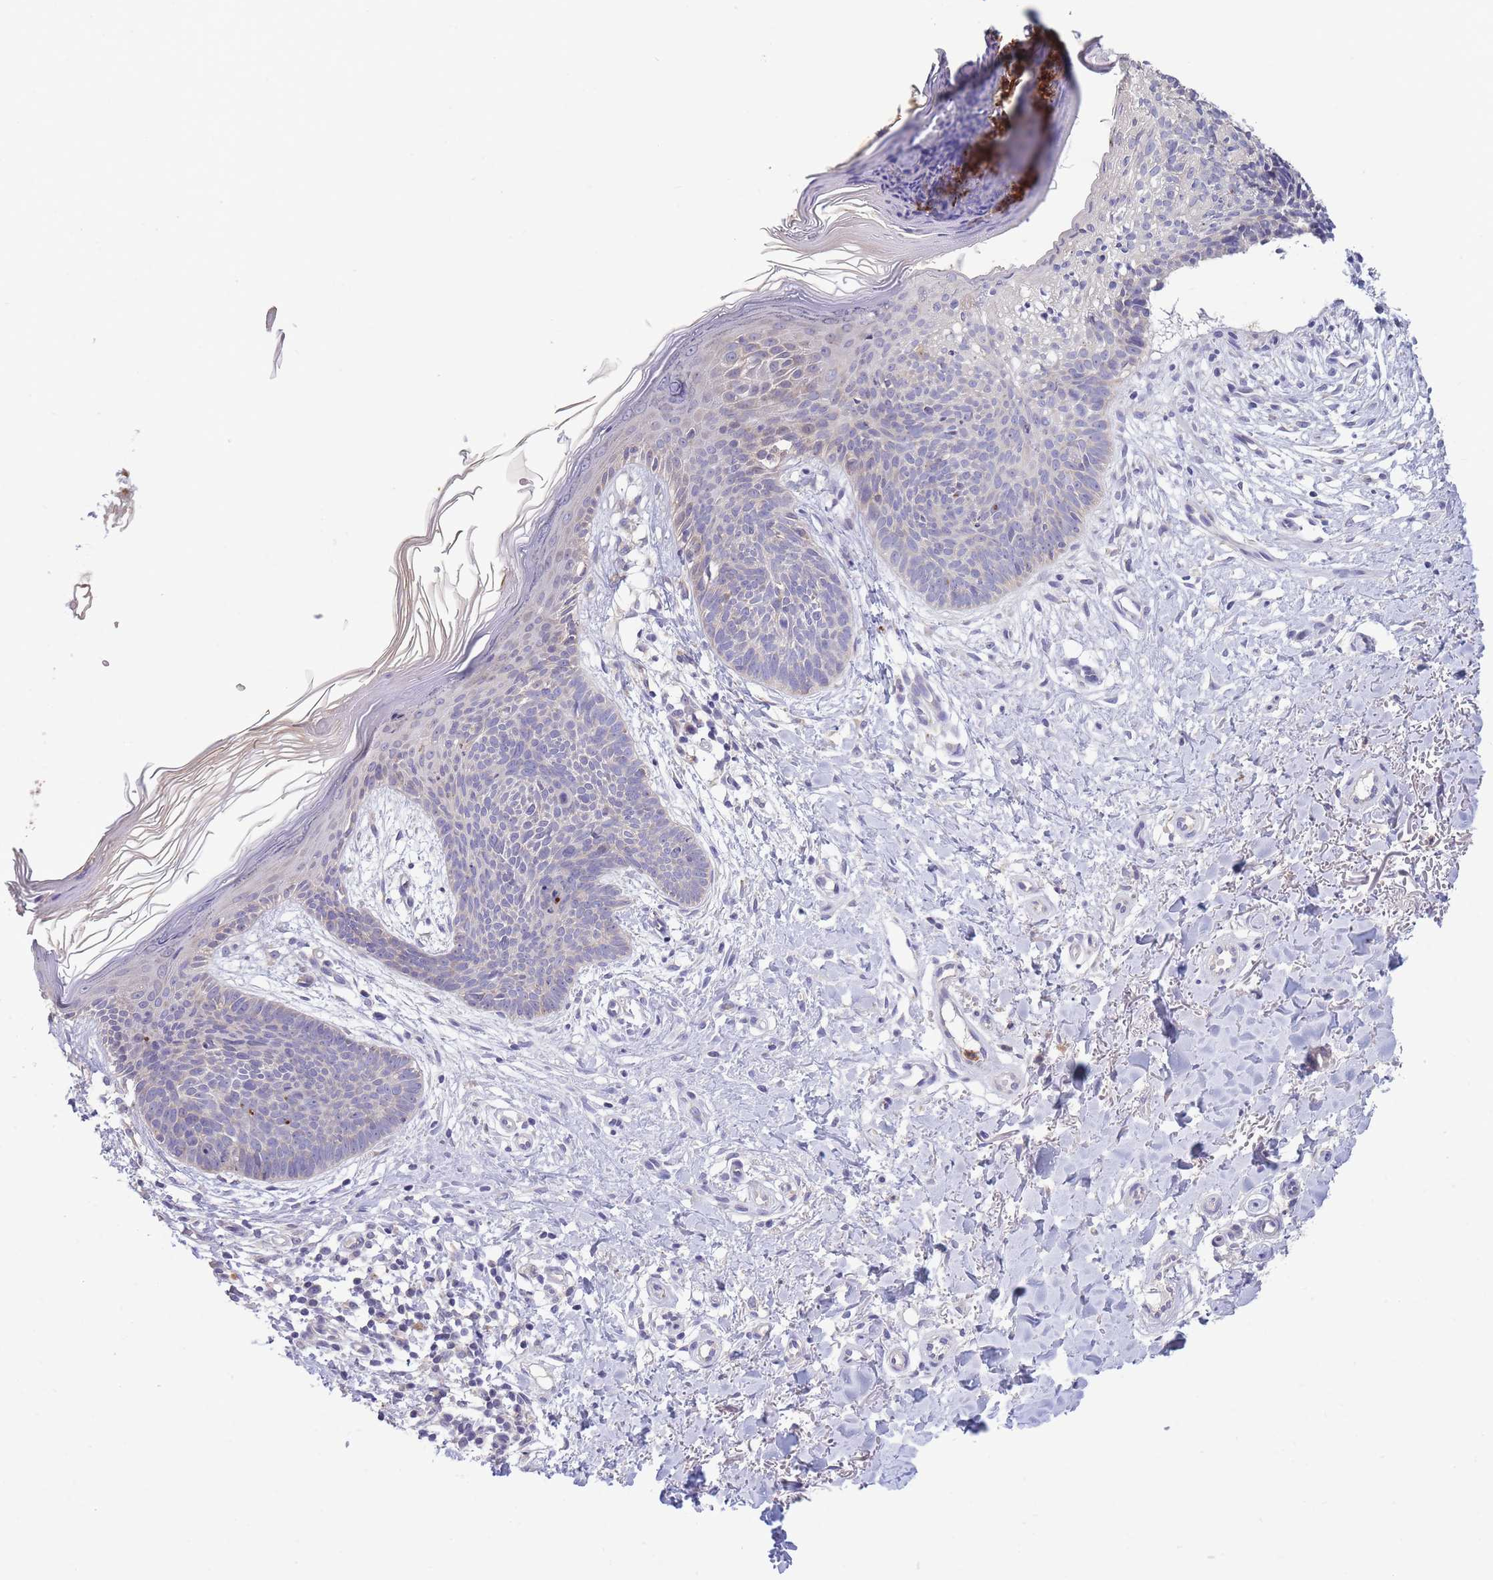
{"staining": {"intensity": "negative", "quantity": "none", "location": "none"}, "tissue": "skin cancer", "cell_type": "Tumor cells", "image_type": "cancer", "snomed": [{"axis": "morphology", "description": "Basal cell carcinoma"}, {"axis": "topography", "description": "Skin"}], "caption": "A micrograph of human skin basal cell carcinoma is negative for staining in tumor cells.", "gene": "CENPM", "patient": {"sex": "male", "age": 78}}